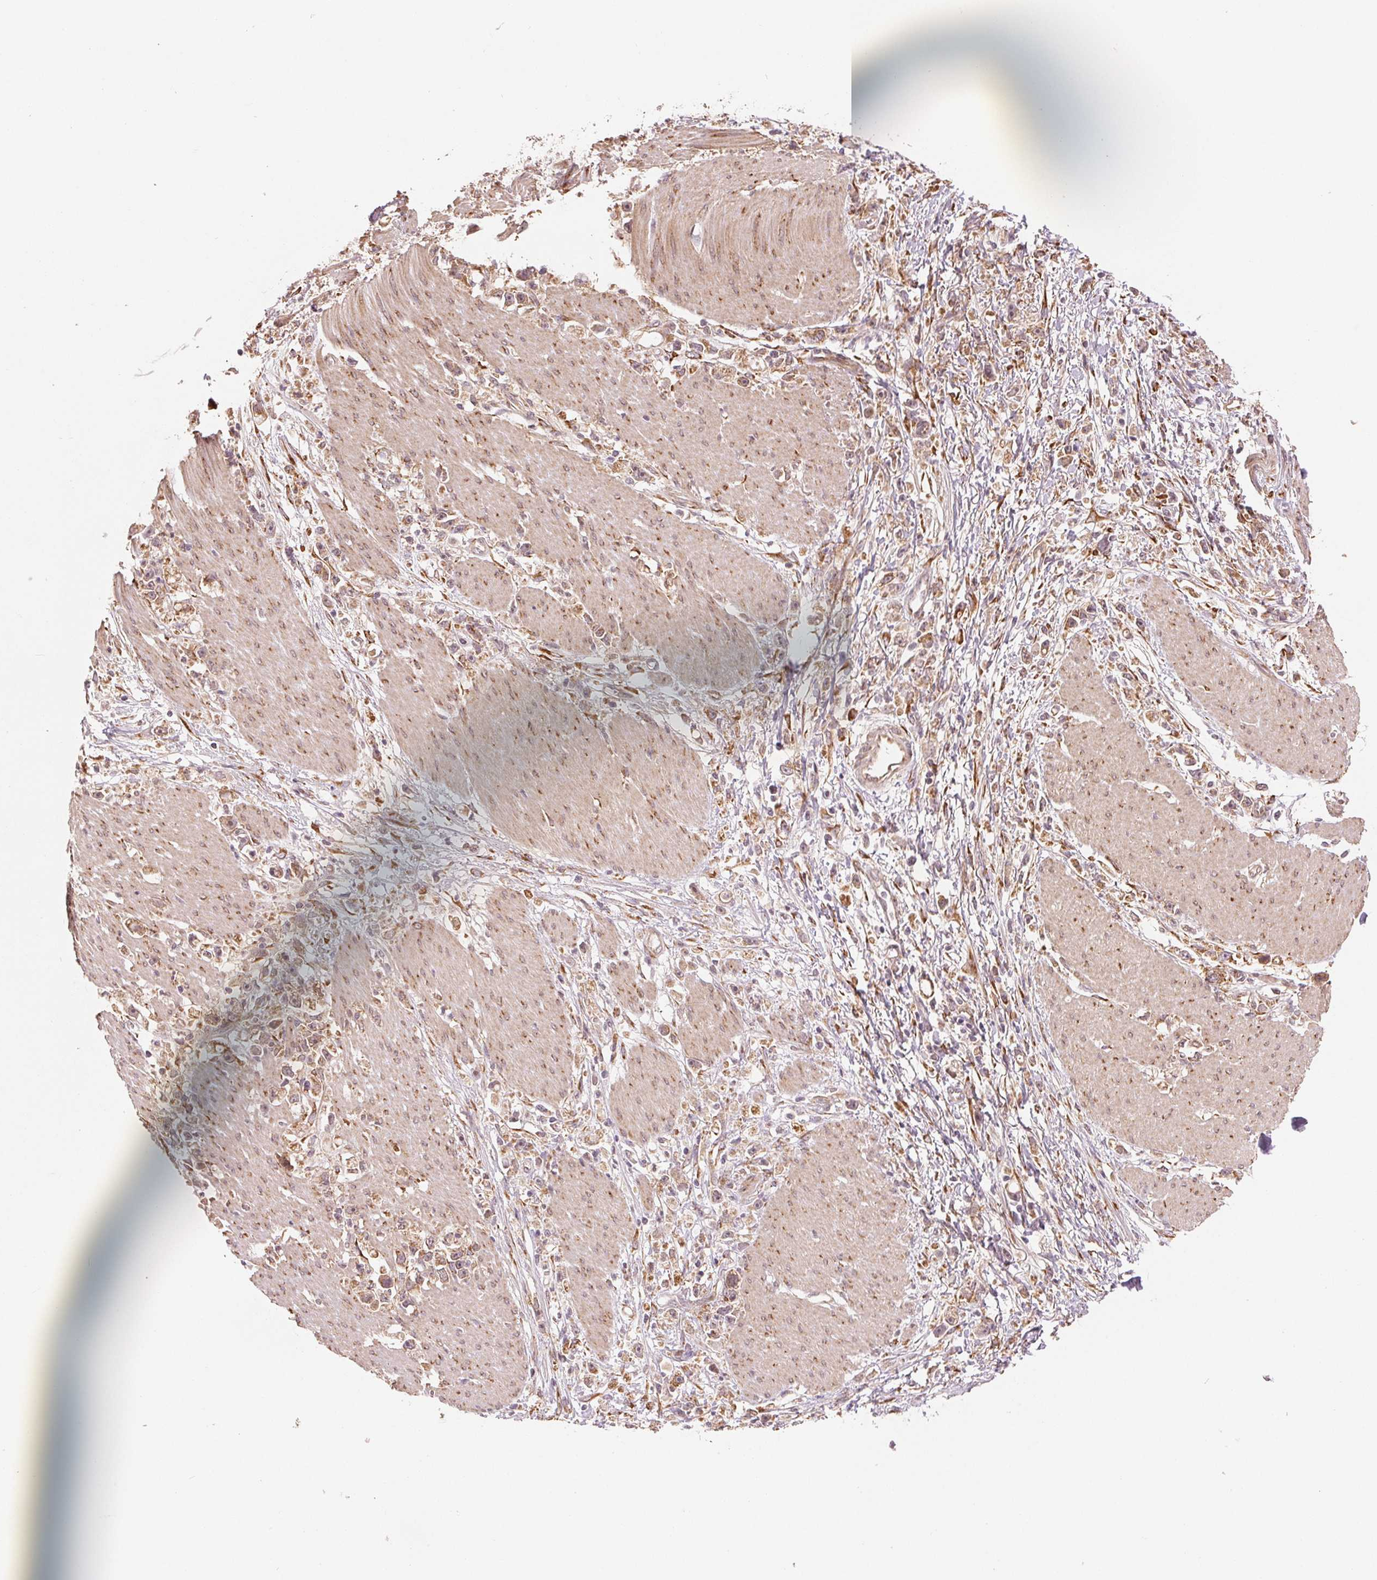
{"staining": {"intensity": "moderate", "quantity": ">75%", "location": "cytoplasmic/membranous"}, "tissue": "stomach cancer", "cell_type": "Tumor cells", "image_type": "cancer", "snomed": [{"axis": "morphology", "description": "Adenocarcinoma, NOS"}, {"axis": "topography", "description": "Stomach"}], "caption": "IHC histopathology image of neoplastic tissue: stomach cancer (adenocarcinoma) stained using immunohistochemistry reveals medium levels of moderate protein expression localized specifically in the cytoplasmic/membranous of tumor cells, appearing as a cytoplasmic/membranous brown color.", "gene": "SLC20A1", "patient": {"sex": "female", "age": 59}}